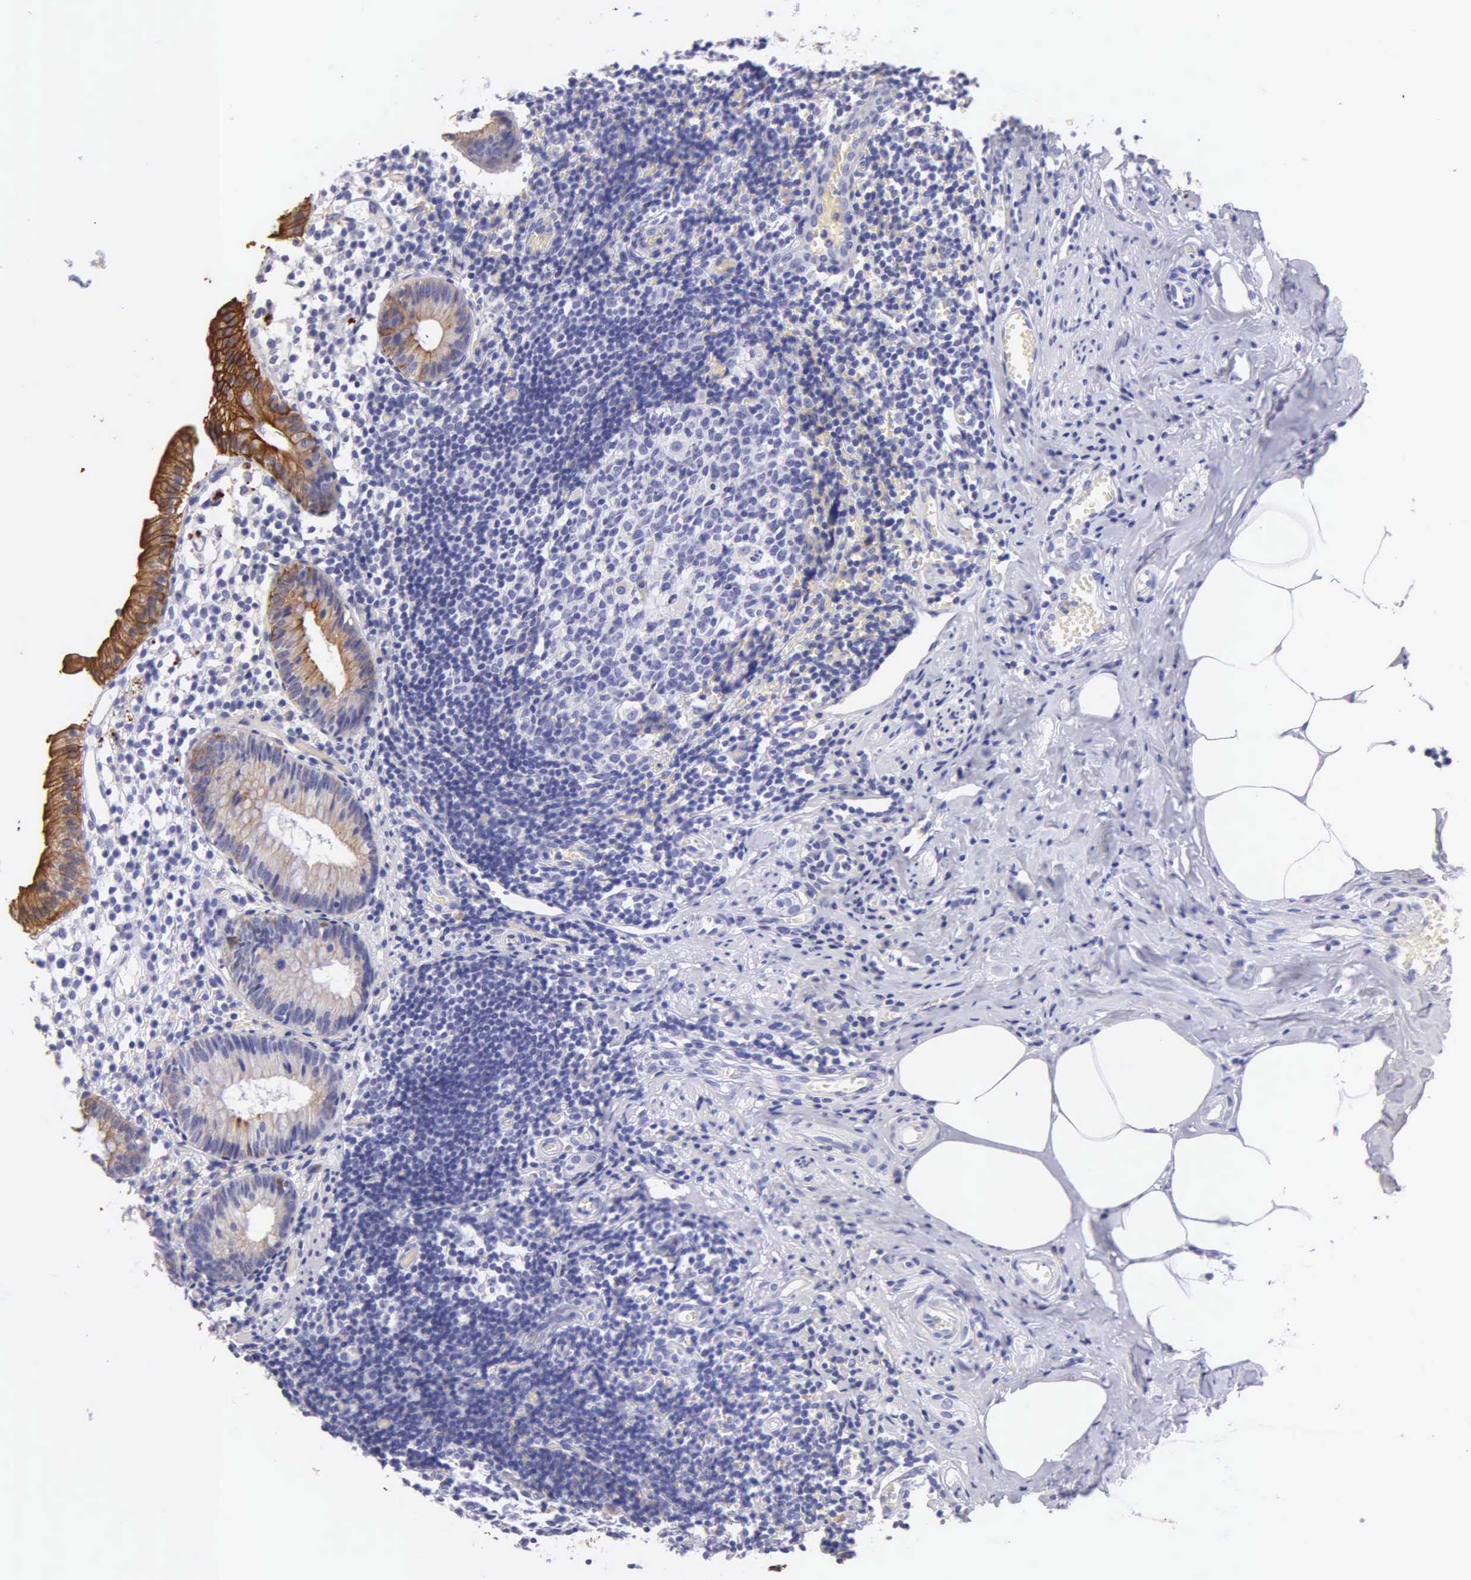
{"staining": {"intensity": "moderate", "quantity": "25%-75%", "location": "cytoplasmic/membranous"}, "tissue": "appendix", "cell_type": "Glandular cells", "image_type": "normal", "snomed": [{"axis": "morphology", "description": "Normal tissue, NOS"}, {"axis": "topography", "description": "Appendix"}], "caption": "Normal appendix was stained to show a protein in brown. There is medium levels of moderate cytoplasmic/membranous staining in approximately 25%-75% of glandular cells. (Stains: DAB (3,3'-diaminobenzidine) in brown, nuclei in blue, Microscopy: brightfield microscopy at high magnification).", "gene": "KRT14", "patient": {"sex": "male", "age": 25}}